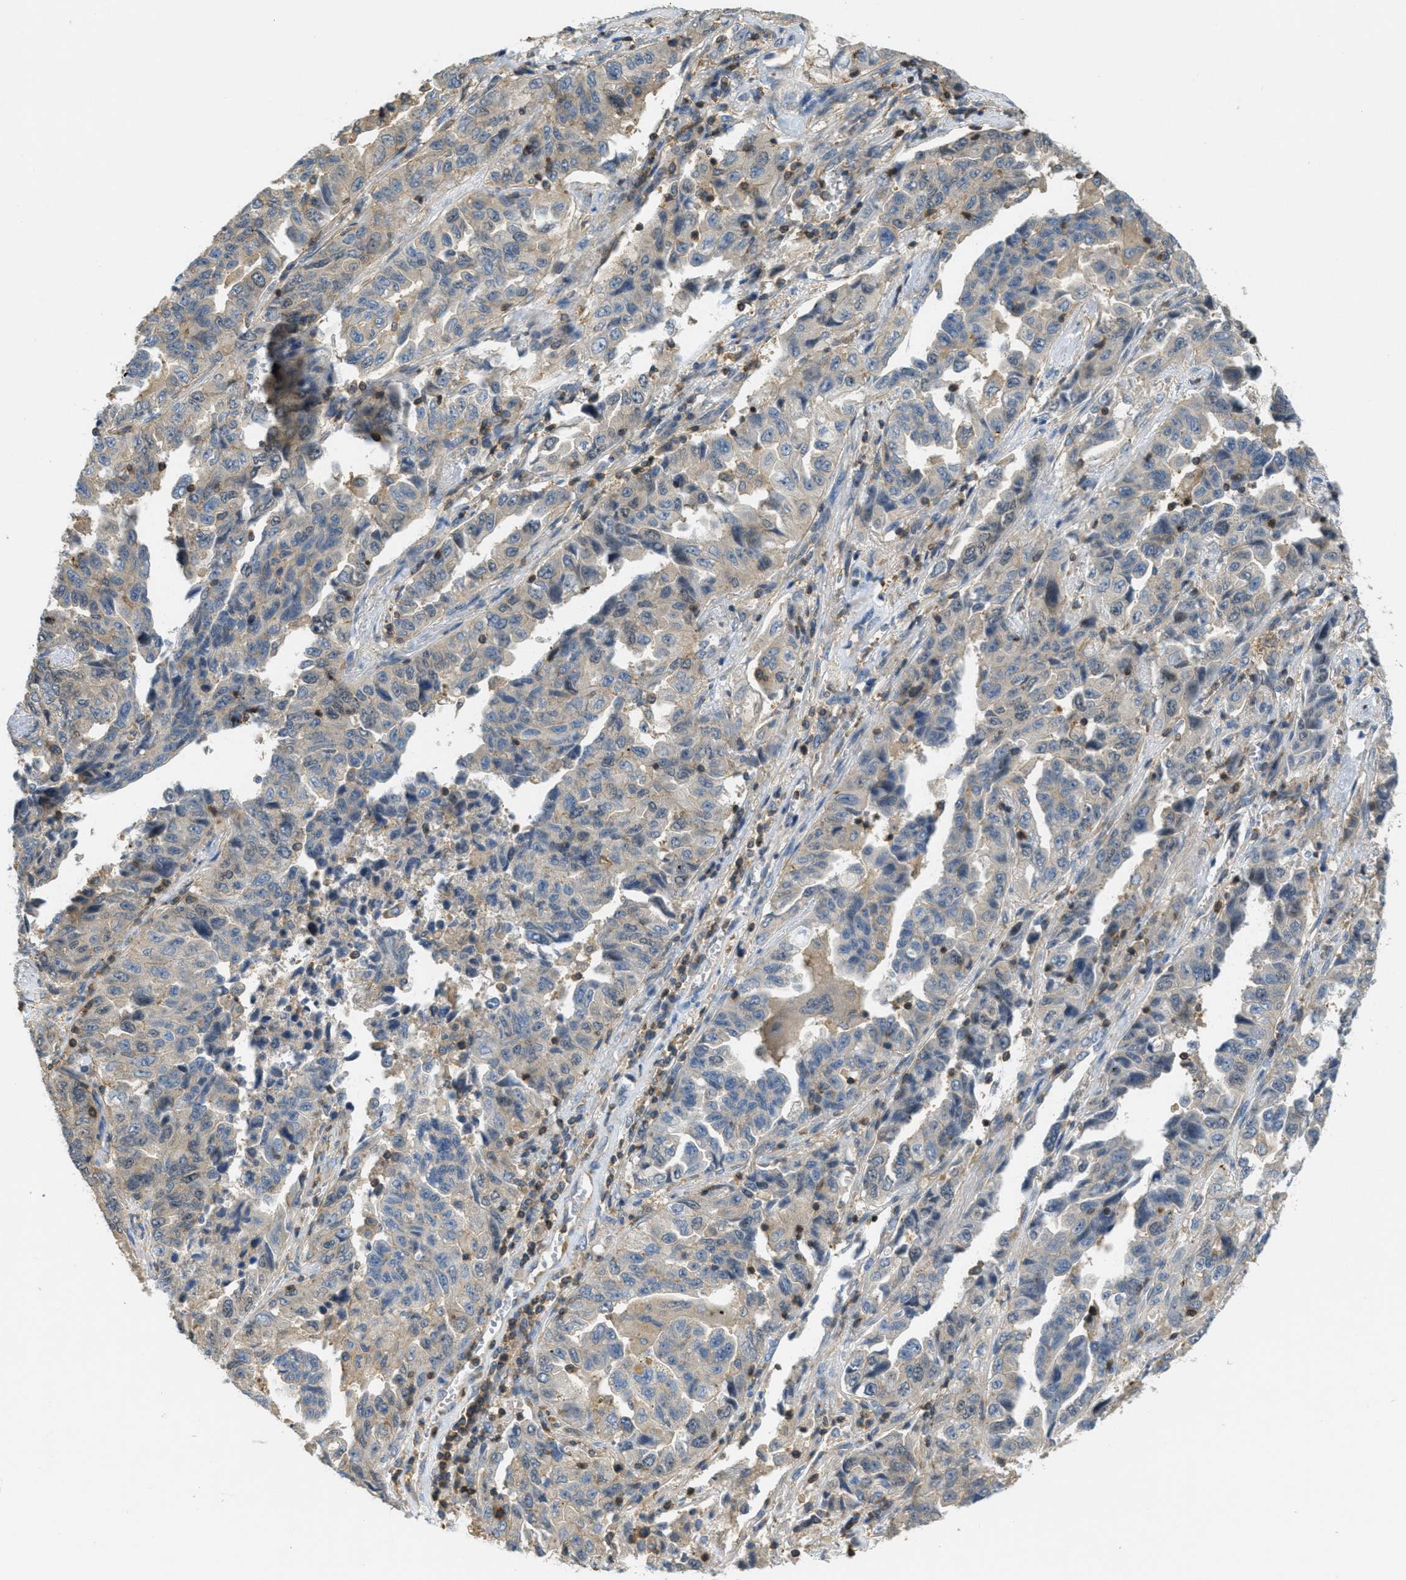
{"staining": {"intensity": "weak", "quantity": "<25%", "location": "cytoplasmic/membranous"}, "tissue": "lung cancer", "cell_type": "Tumor cells", "image_type": "cancer", "snomed": [{"axis": "morphology", "description": "Adenocarcinoma, NOS"}, {"axis": "topography", "description": "Lung"}], "caption": "Photomicrograph shows no protein staining in tumor cells of lung cancer (adenocarcinoma) tissue. (DAB (3,3'-diaminobenzidine) immunohistochemistry, high magnification).", "gene": "GRIK2", "patient": {"sex": "female", "age": 51}}